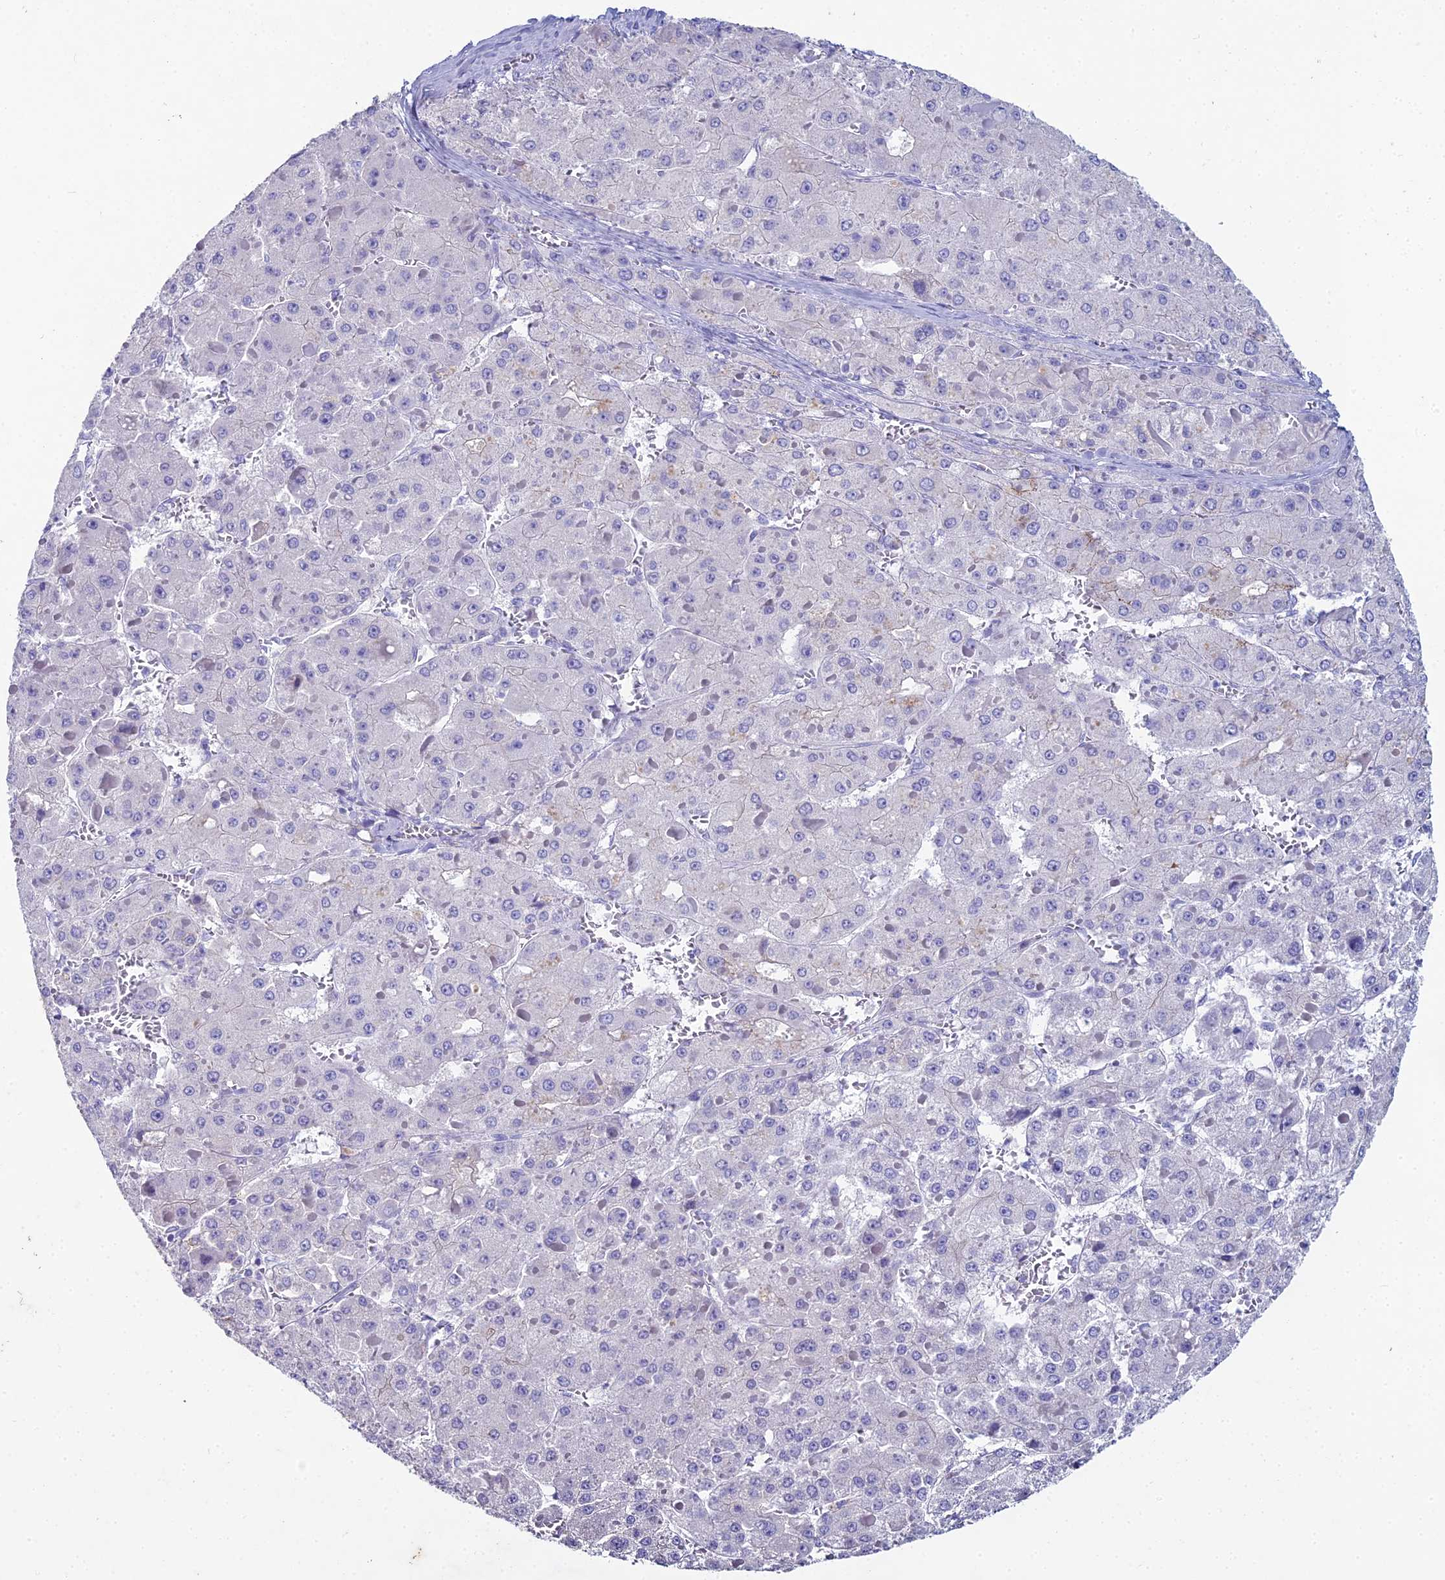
{"staining": {"intensity": "negative", "quantity": "none", "location": "none"}, "tissue": "liver cancer", "cell_type": "Tumor cells", "image_type": "cancer", "snomed": [{"axis": "morphology", "description": "Carcinoma, Hepatocellular, NOS"}, {"axis": "topography", "description": "Liver"}], "caption": "The photomicrograph shows no significant staining in tumor cells of liver cancer. The staining was performed using DAB (3,3'-diaminobenzidine) to visualize the protein expression in brown, while the nuclei were stained in blue with hematoxylin (Magnification: 20x).", "gene": "NCAM1", "patient": {"sex": "female", "age": 73}}